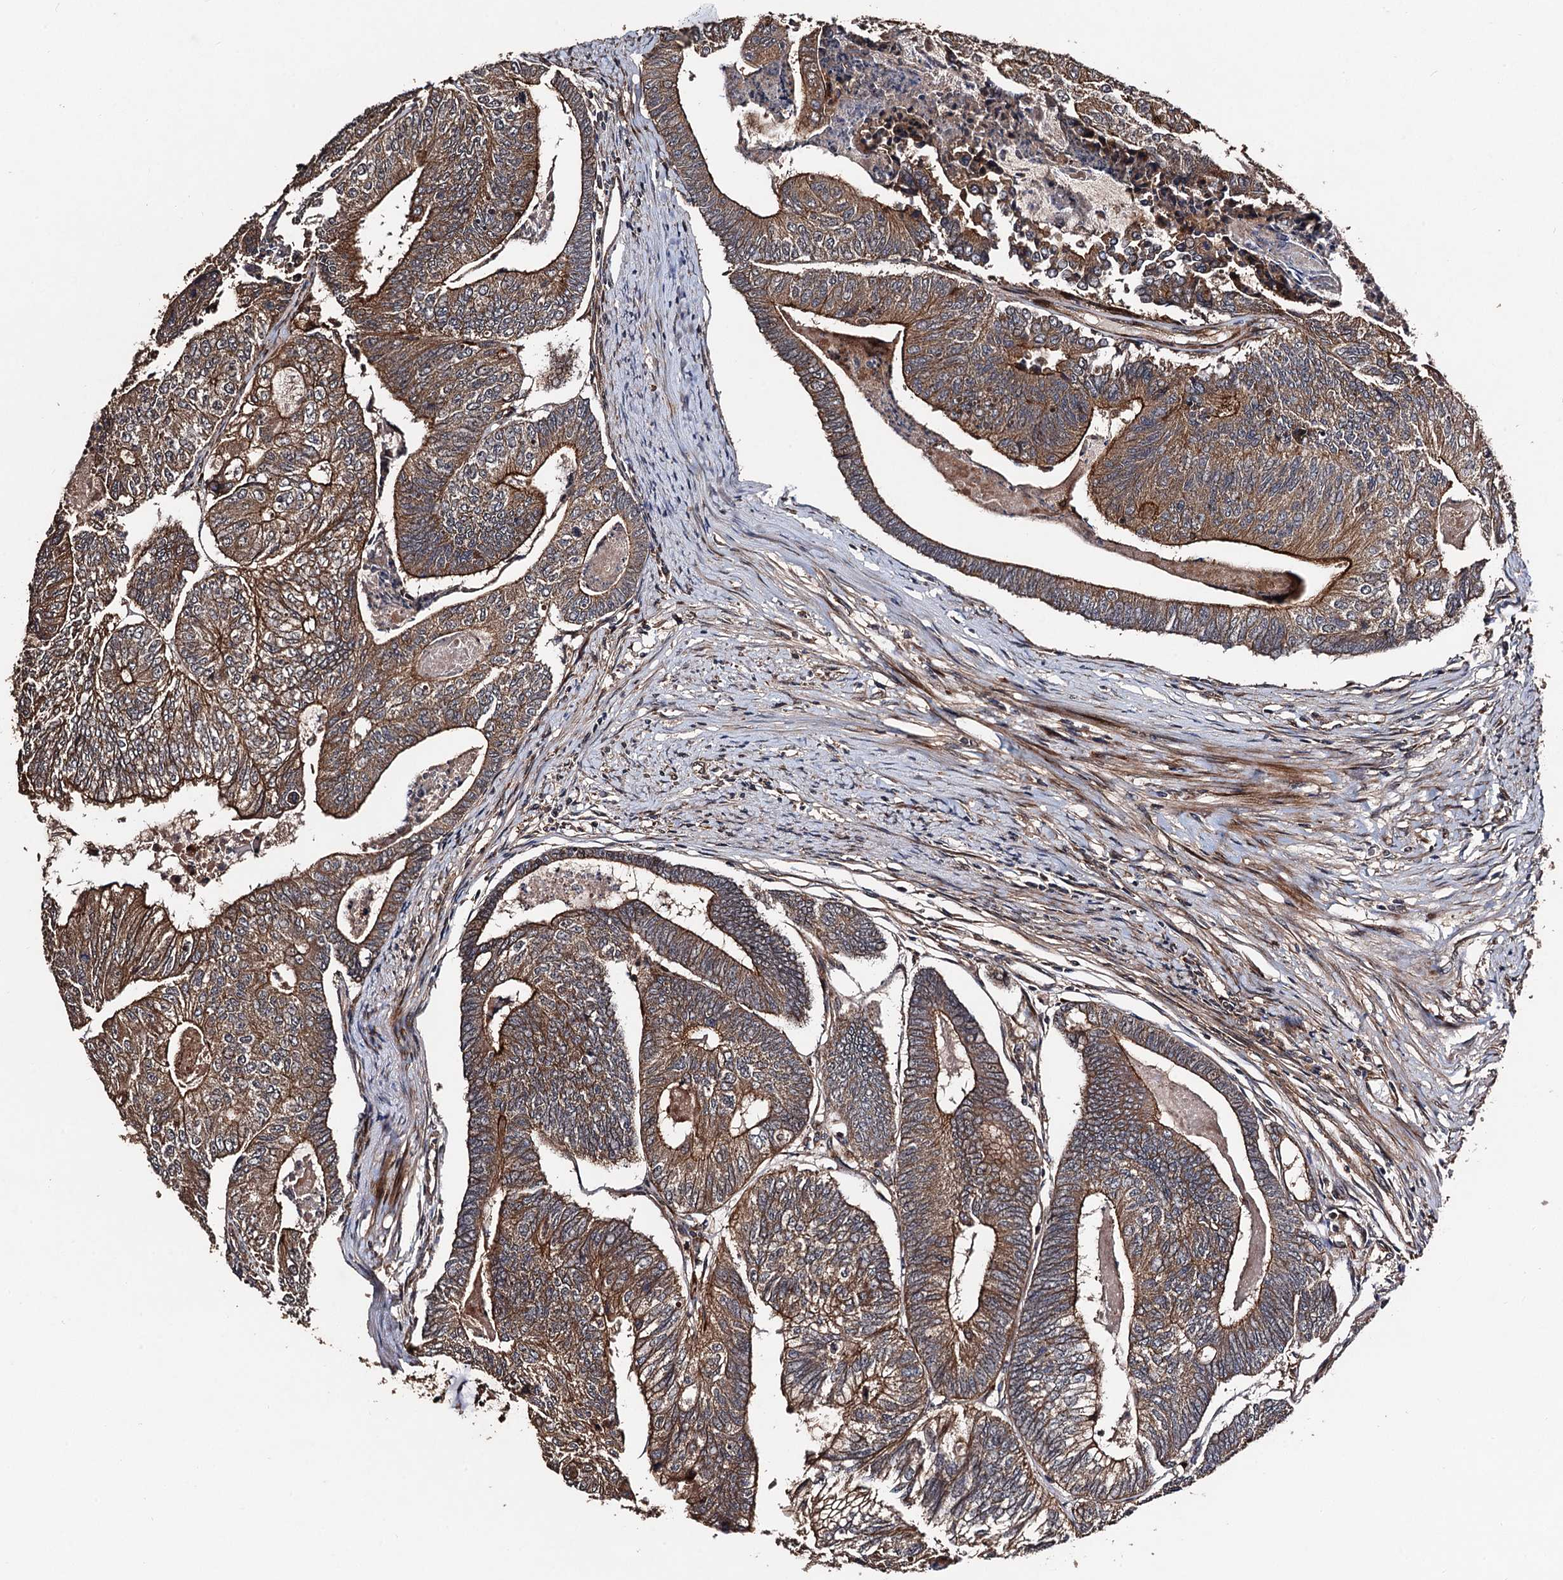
{"staining": {"intensity": "strong", "quantity": ">75%", "location": "cytoplasmic/membranous"}, "tissue": "colorectal cancer", "cell_type": "Tumor cells", "image_type": "cancer", "snomed": [{"axis": "morphology", "description": "Adenocarcinoma, NOS"}, {"axis": "topography", "description": "Colon"}], "caption": "Immunohistochemistry photomicrograph of neoplastic tissue: colorectal cancer stained using immunohistochemistry demonstrates high levels of strong protein expression localized specifically in the cytoplasmic/membranous of tumor cells, appearing as a cytoplasmic/membranous brown color.", "gene": "TMEM39B", "patient": {"sex": "female", "age": 67}}